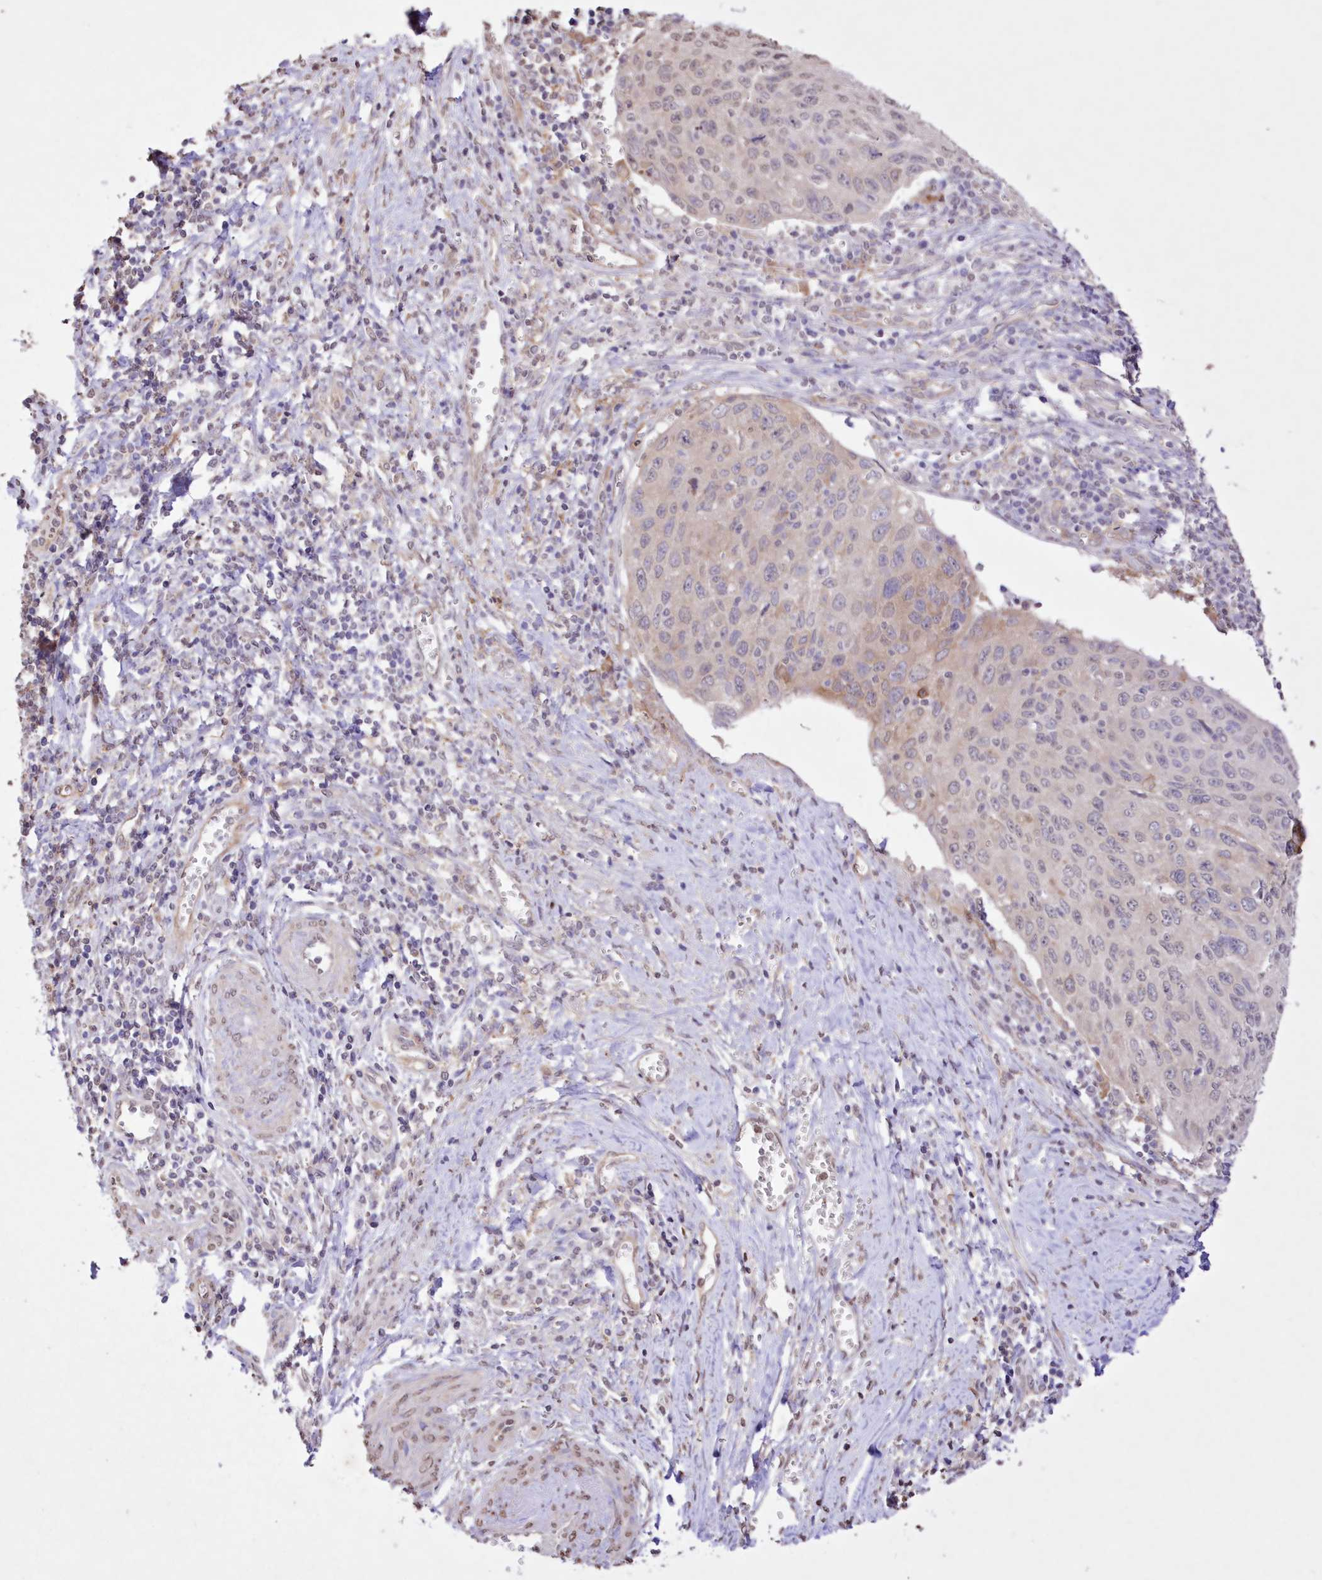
{"staining": {"intensity": "weak", "quantity": "<25%", "location": "cytoplasmic/membranous,nuclear"}, "tissue": "cervical cancer", "cell_type": "Tumor cells", "image_type": "cancer", "snomed": [{"axis": "morphology", "description": "Squamous cell carcinoma, NOS"}, {"axis": "topography", "description": "Cervix"}], "caption": "The histopathology image exhibits no significant expression in tumor cells of cervical cancer (squamous cell carcinoma).", "gene": "FCHO2", "patient": {"sex": "female", "age": 53}}